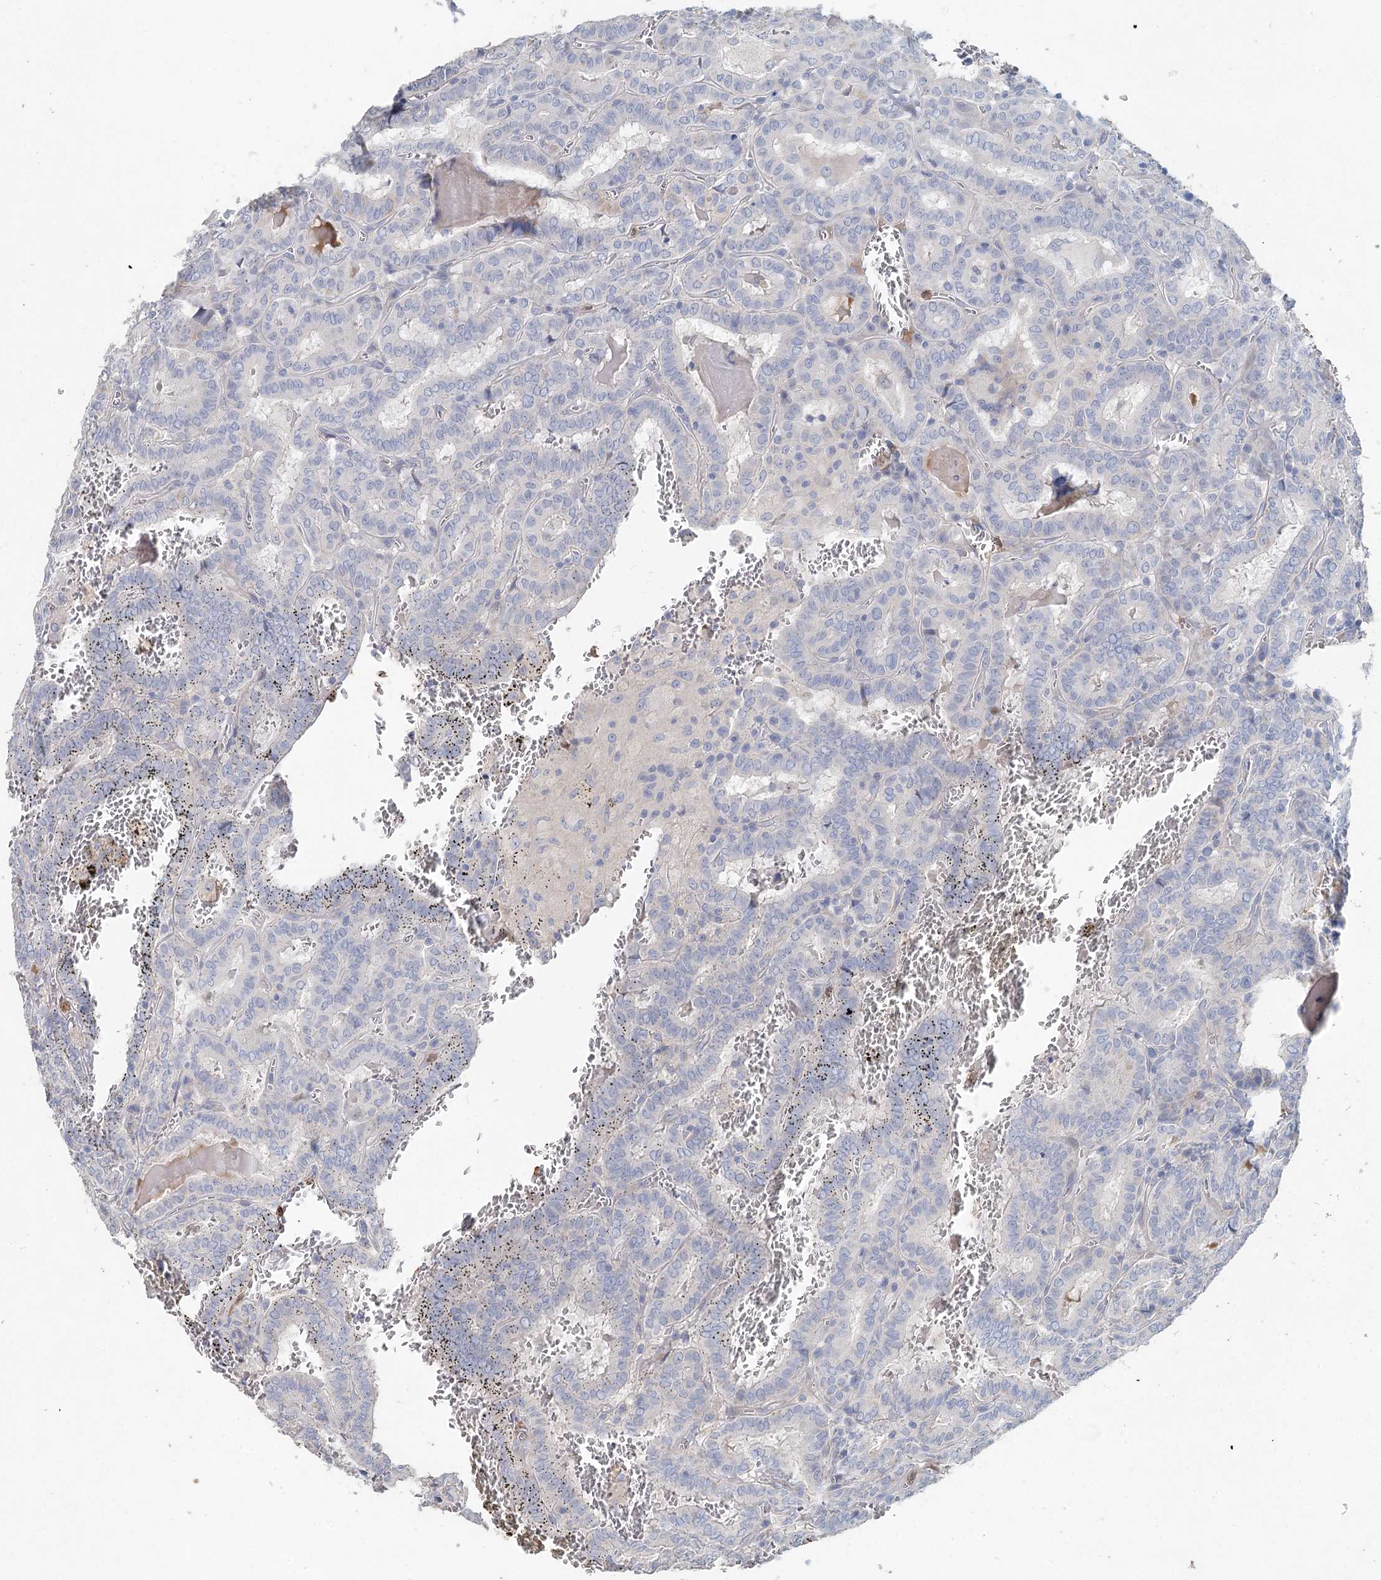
{"staining": {"intensity": "negative", "quantity": "none", "location": "none"}, "tissue": "thyroid cancer", "cell_type": "Tumor cells", "image_type": "cancer", "snomed": [{"axis": "morphology", "description": "Papillary adenocarcinoma, NOS"}, {"axis": "topography", "description": "Thyroid gland"}], "caption": "This is a image of IHC staining of thyroid cancer (papillary adenocarcinoma), which shows no staining in tumor cells.", "gene": "MYL6B", "patient": {"sex": "female", "age": 72}}